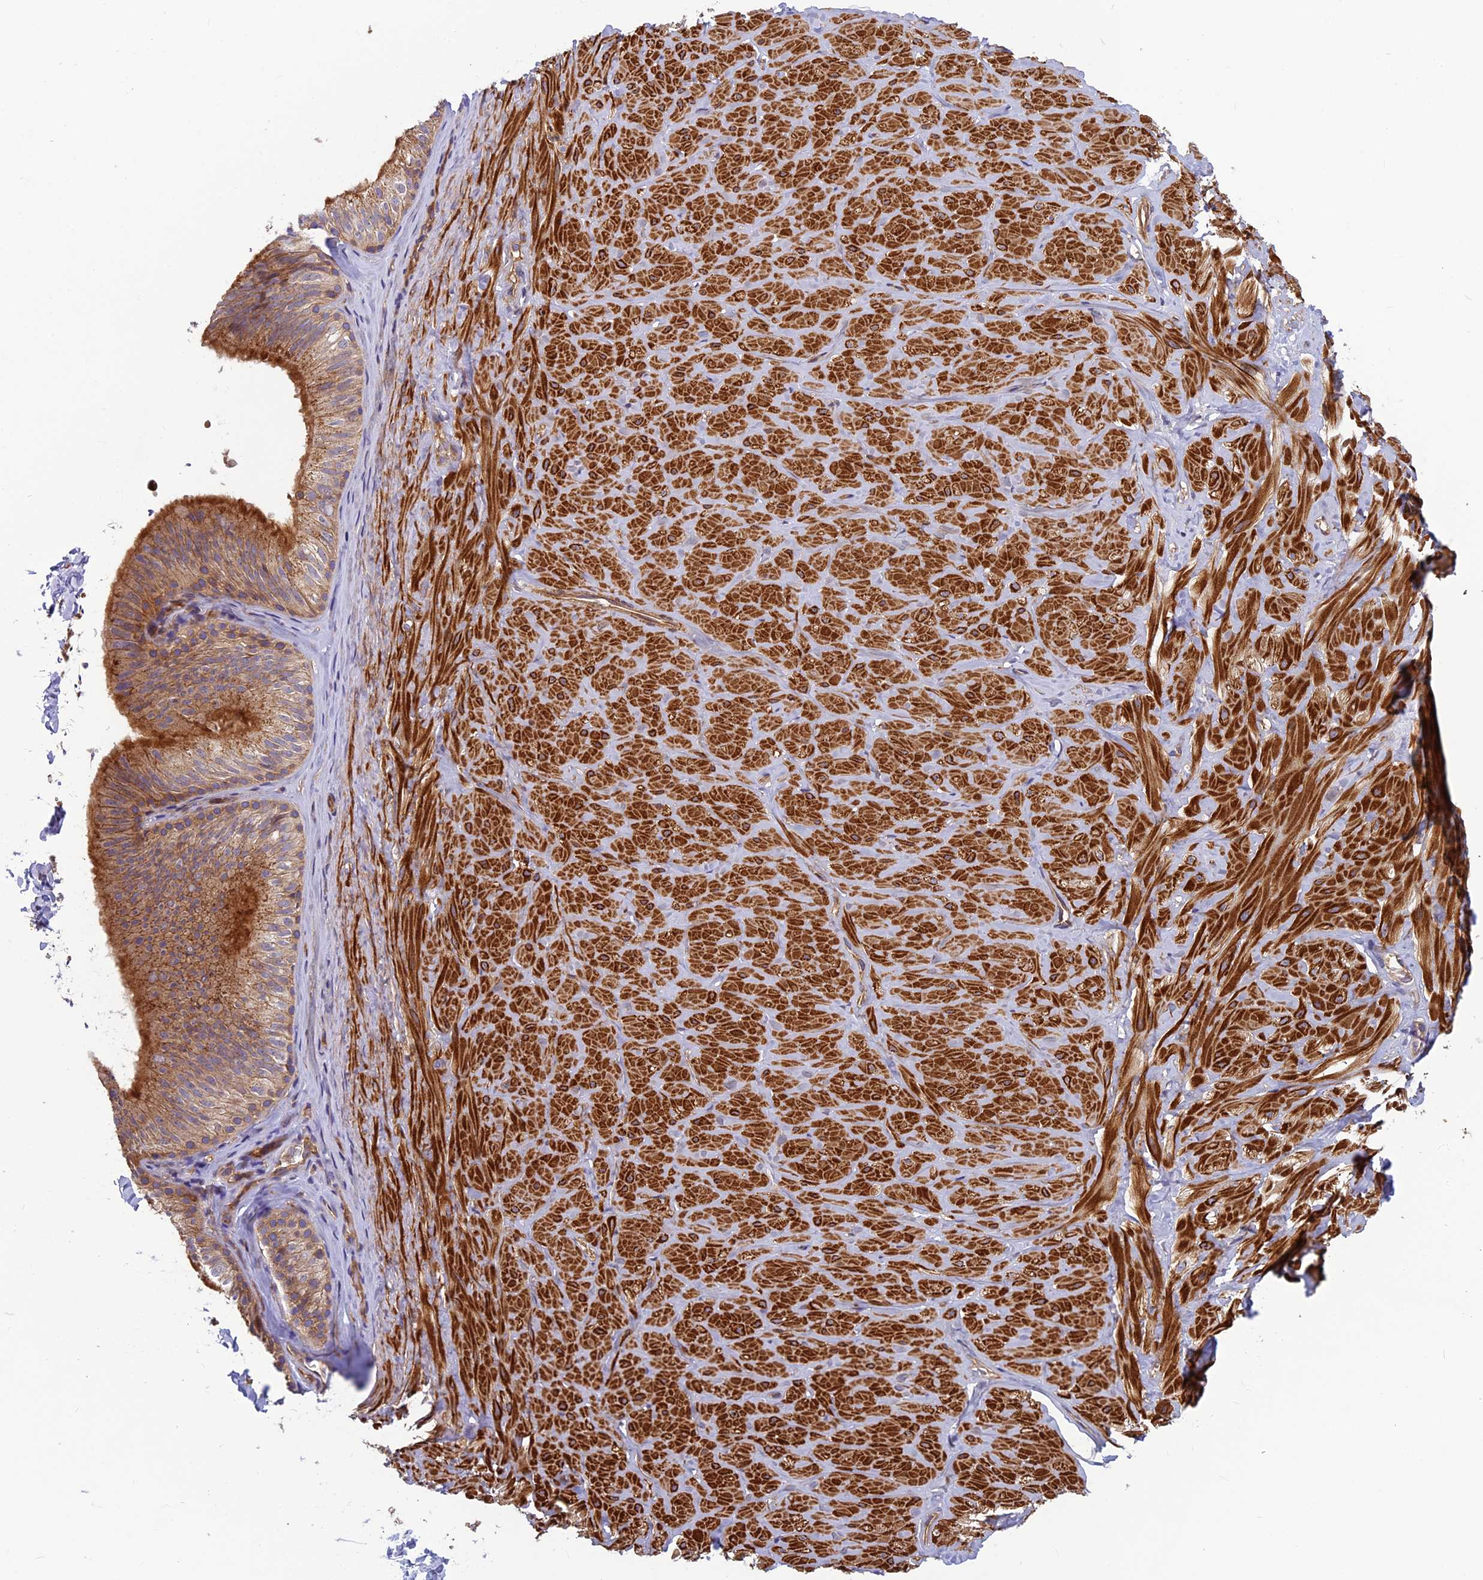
{"staining": {"intensity": "negative", "quantity": "none", "location": "none"}, "tissue": "adipose tissue", "cell_type": "Adipocytes", "image_type": "normal", "snomed": [{"axis": "morphology", "description": "Normal tissue, NOS"}, {"axis": "topography", "description": "Adipose tissue"}, {"axis": "topography", "description": "Vascular tissue"}, {"axis": "topography", "description": "Peripheral nerve tissue"}], "caption": "A photomicrograph of adipose tissue stained for a protein exhibits no brown staining in adipocytes.", "gene": "ADAMTS15", "patient": {"sex": "male", "age": 25}}